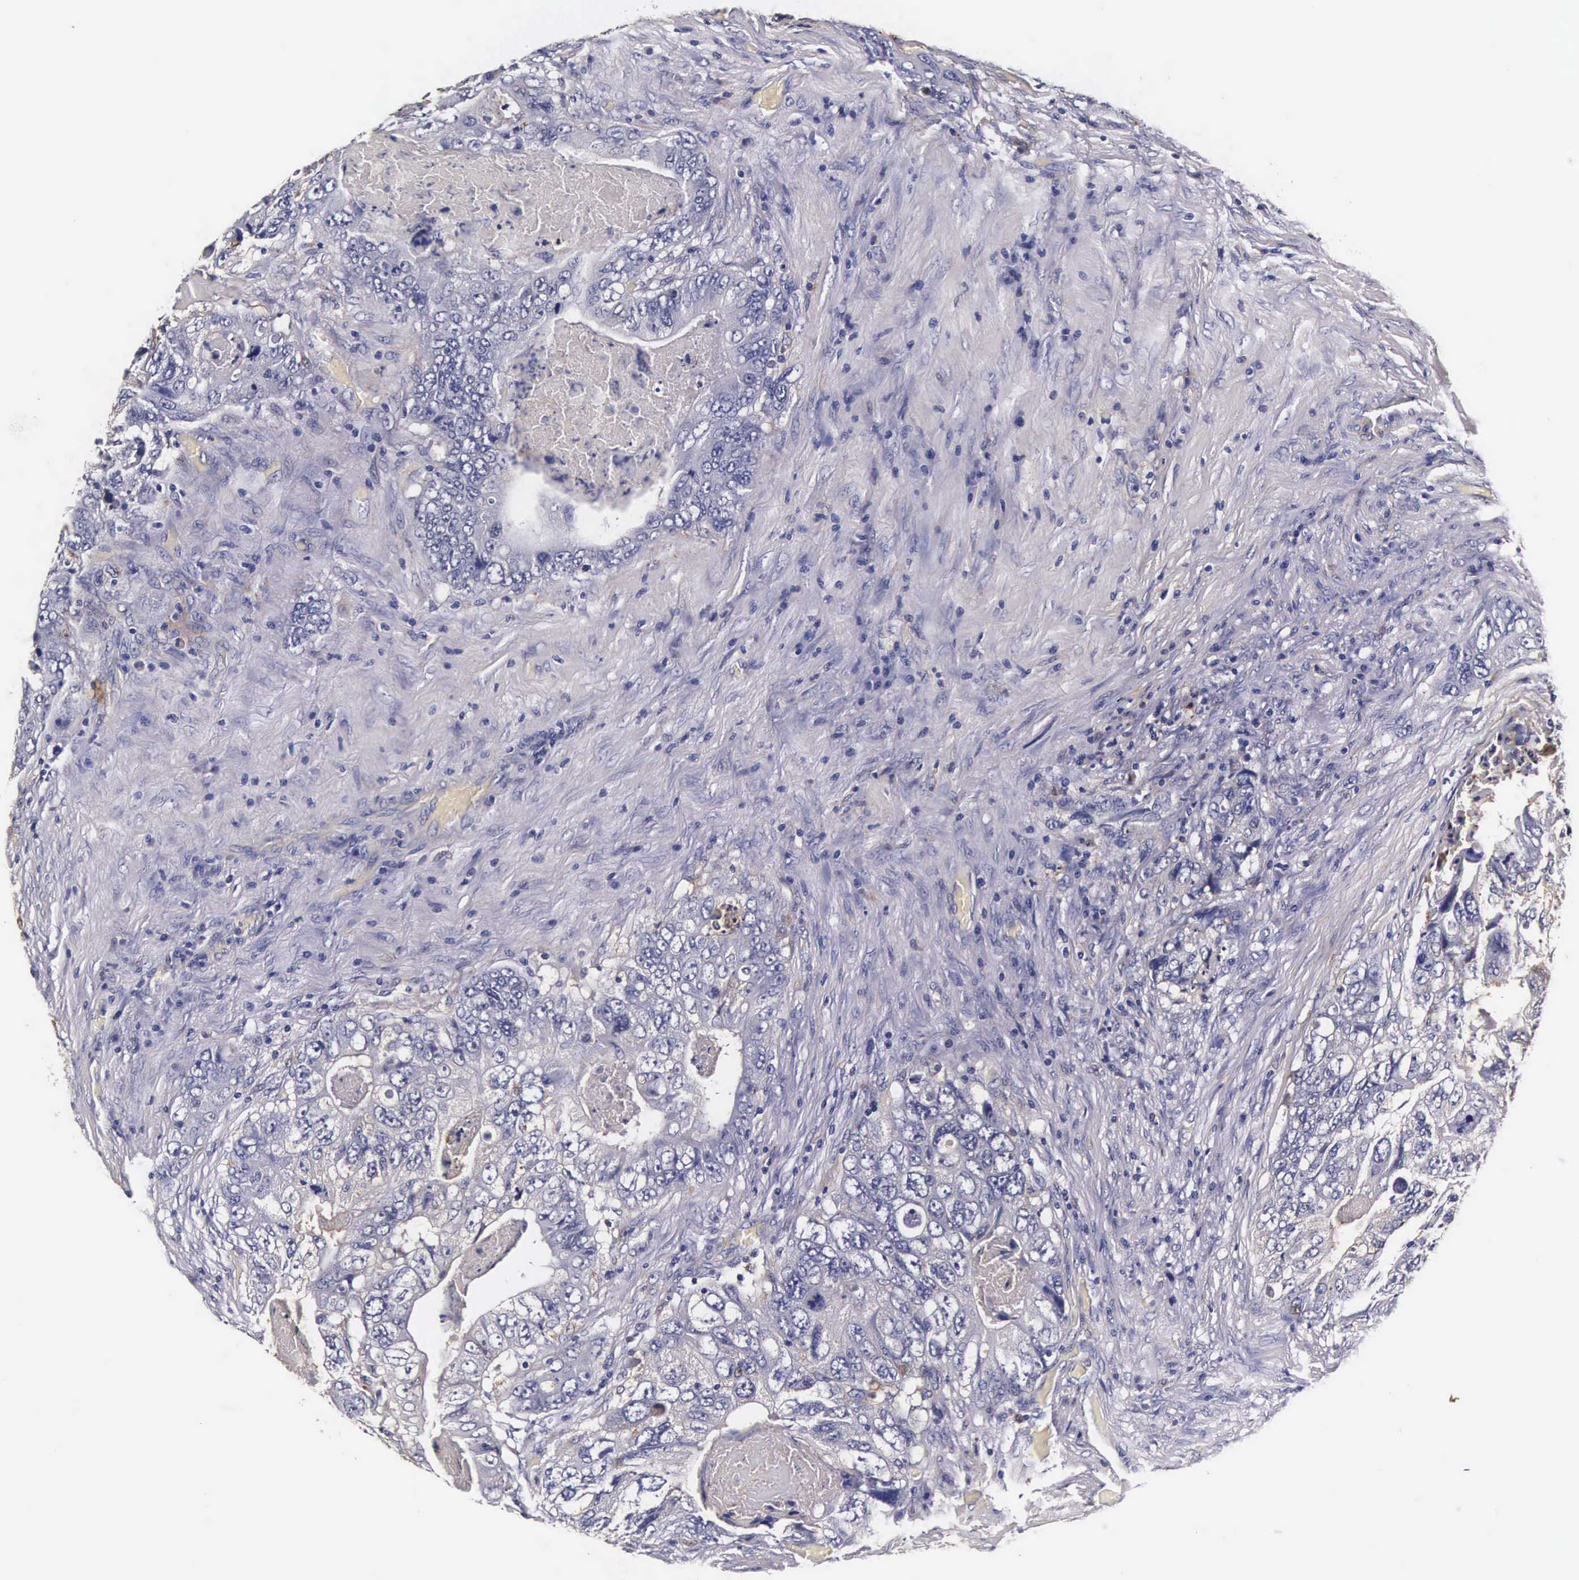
{"staining": {"intensity": "weak", "quantity": "25%-75%", "location": "cytoplasmic/membranous"}, "tissue": "colorectal cancer", "cell_type": "Tumor cells", "image_type": "cancer", "snomed": [{"axis": "morphology", "description": "Adenocarcinoma, NOS"}, {"axis": "topography", "description": "Rectum"}], "caption": "The immunohistochemical stain labels weak cytoplasmic/membranous staining in tumor cells of colorectal adenocarcinoma tissue.", "gene": "CTSB", "patient": {"sex": "female", "age": 82}}